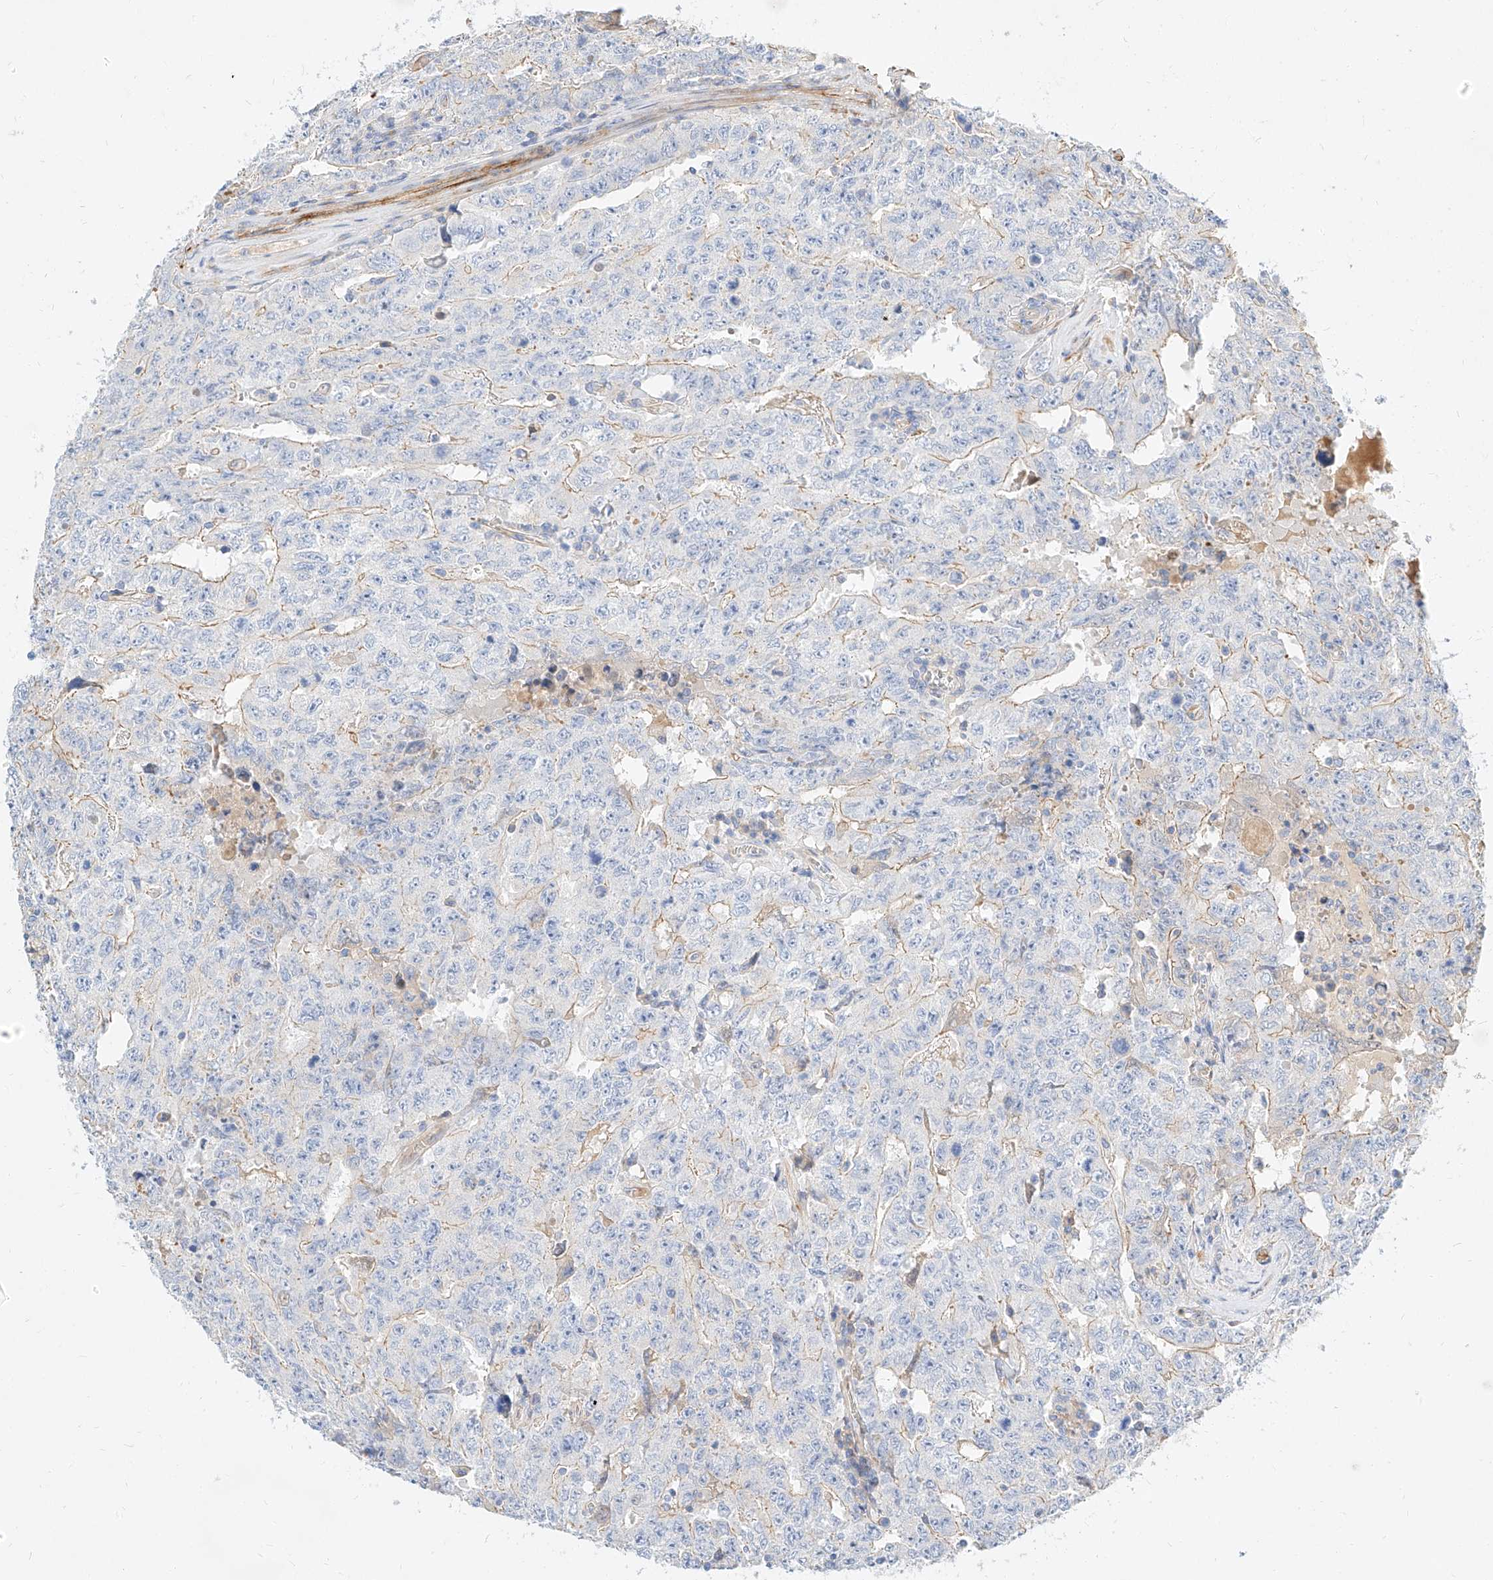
{"staining": {"intensity": "negative", "quantity": "none", "location": "none"}, "tissue": "testis cancer", "cell_type": "Tumor cells", "image_type": "cancer", "snomed": [{"axis": "morphology", "description": "Carcinoma, Embryonal, NOS"}, {"axis": "topography", "description": "Testis"}], "caption": "IHC photomicrograph of neoplastic tissue: testis cancer stained with DAB reveals no significant protein expression in tumor cells.", "gene": "KCNH5", "patient": {"sex": "male", "age": 26}}